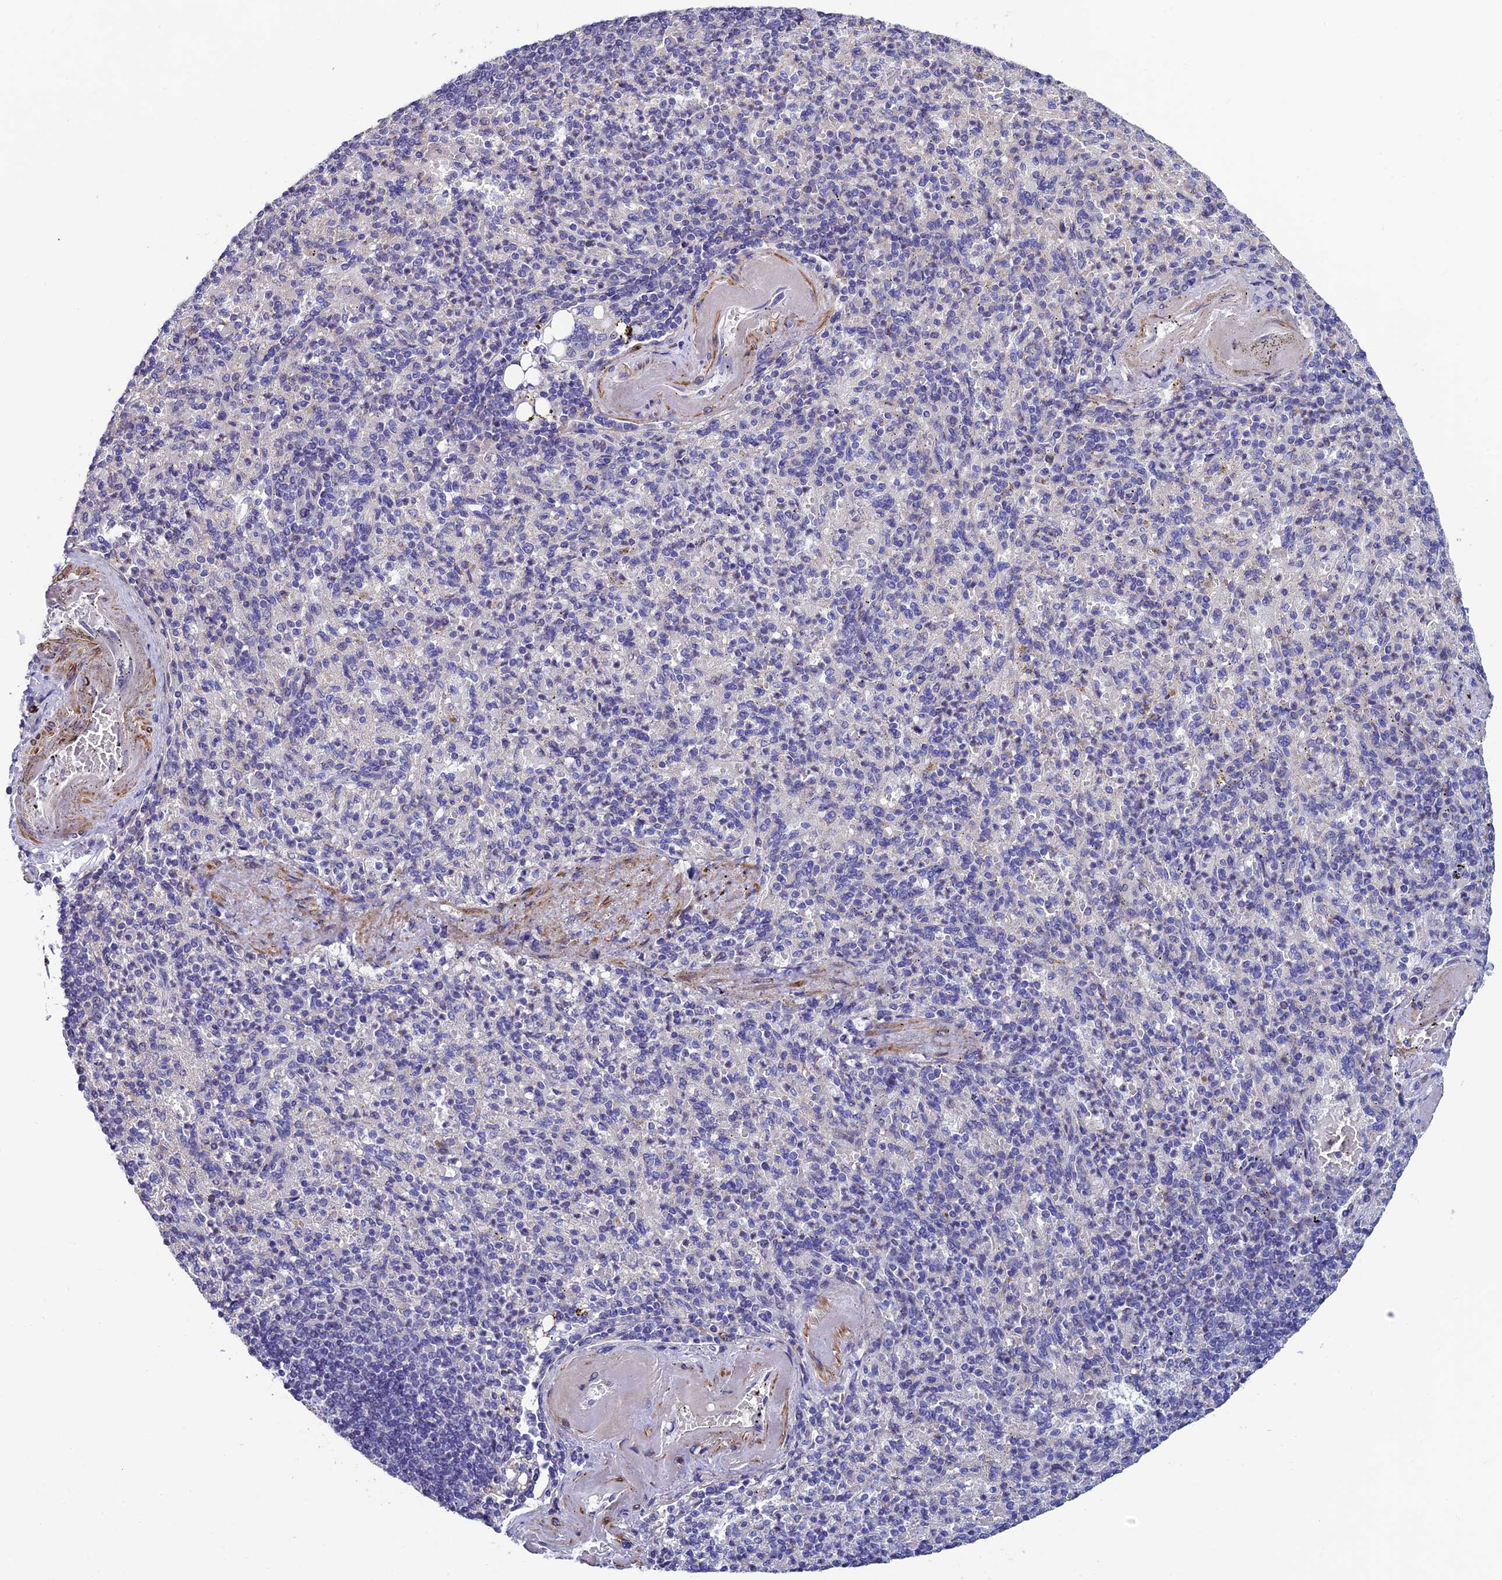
{"staining": {"intensity": "negative", "quantity": "none", "location": "none"}, "tissue": "spleen", "cell_type": "Cells in red pulp", "image_type": "normal", "snomed": [{"axis": "morphology", "description": "Normal tissue, NOS"}, {"axis": "topography", "description": "Spleen"}], "caption": "Immunohistochemistry (IHC) of normal human spleen reveals no positivity in cells in red pulp.", "gene": "FAM178B", "patient": {"sex": "female", "age": 74}}